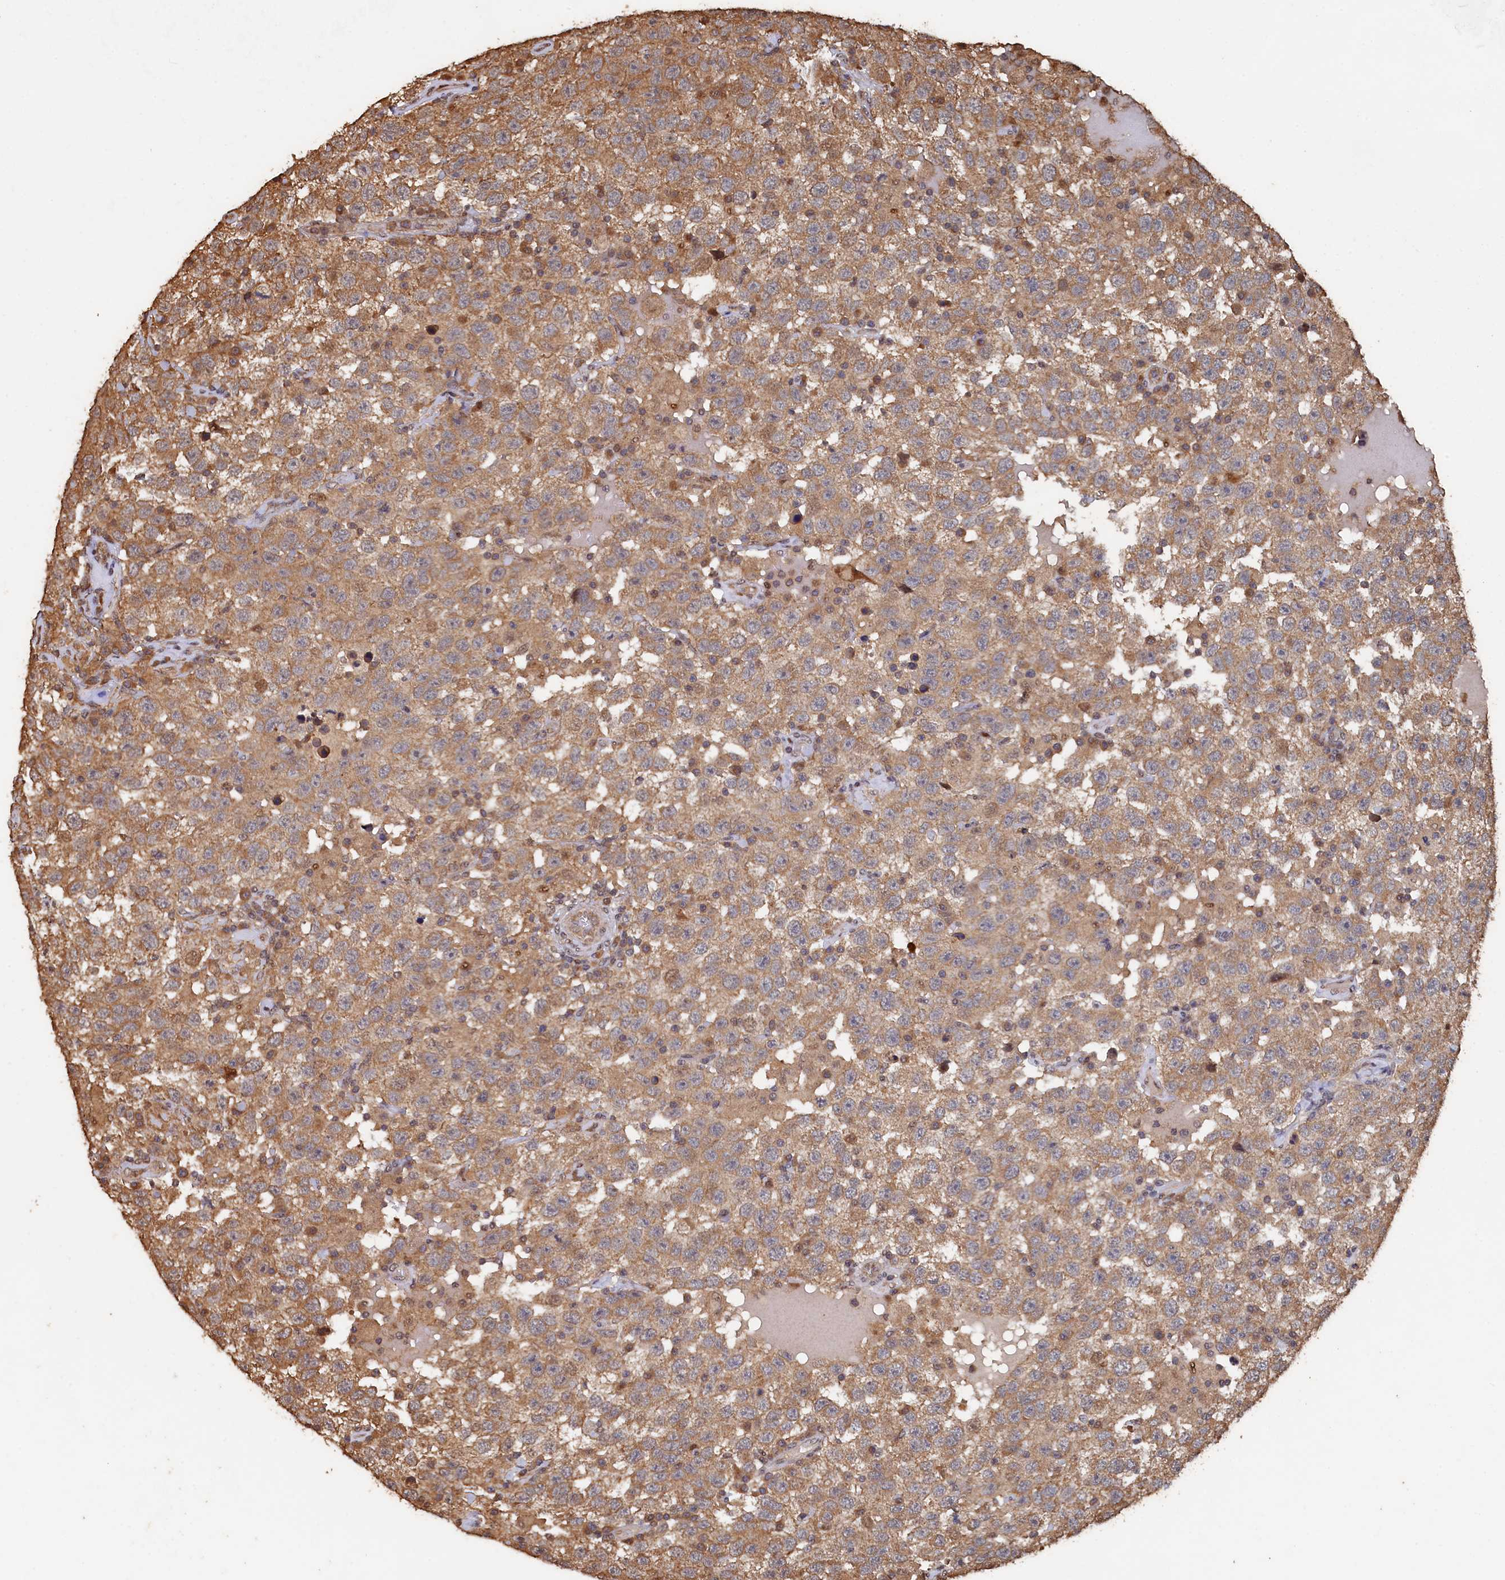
{"staining": {"intensity": "moderate", "quantity": ">75%", "location": "cytoplasmic/membranous"}, "tissue": "testis cancer", "cell_type": "Tumor cells", "image_type": "cancer", "snomed": [{"axis": "morphology", "description": "Seminoma, NOS"}, {"axis": "topography", "description": "Testis"}], "caption": "IHC photomicrograph of neoplastic tissue: human testis cancer stained using immunohistochemistry displays medium levels of moderate protein expression localized specifically in the cytoplasmic/membranous of tumor cells, appearing as a cytoplasmic/membranous brown color.", "gene": "PIGN", "patient": {"sex": "male", "age": 41}}